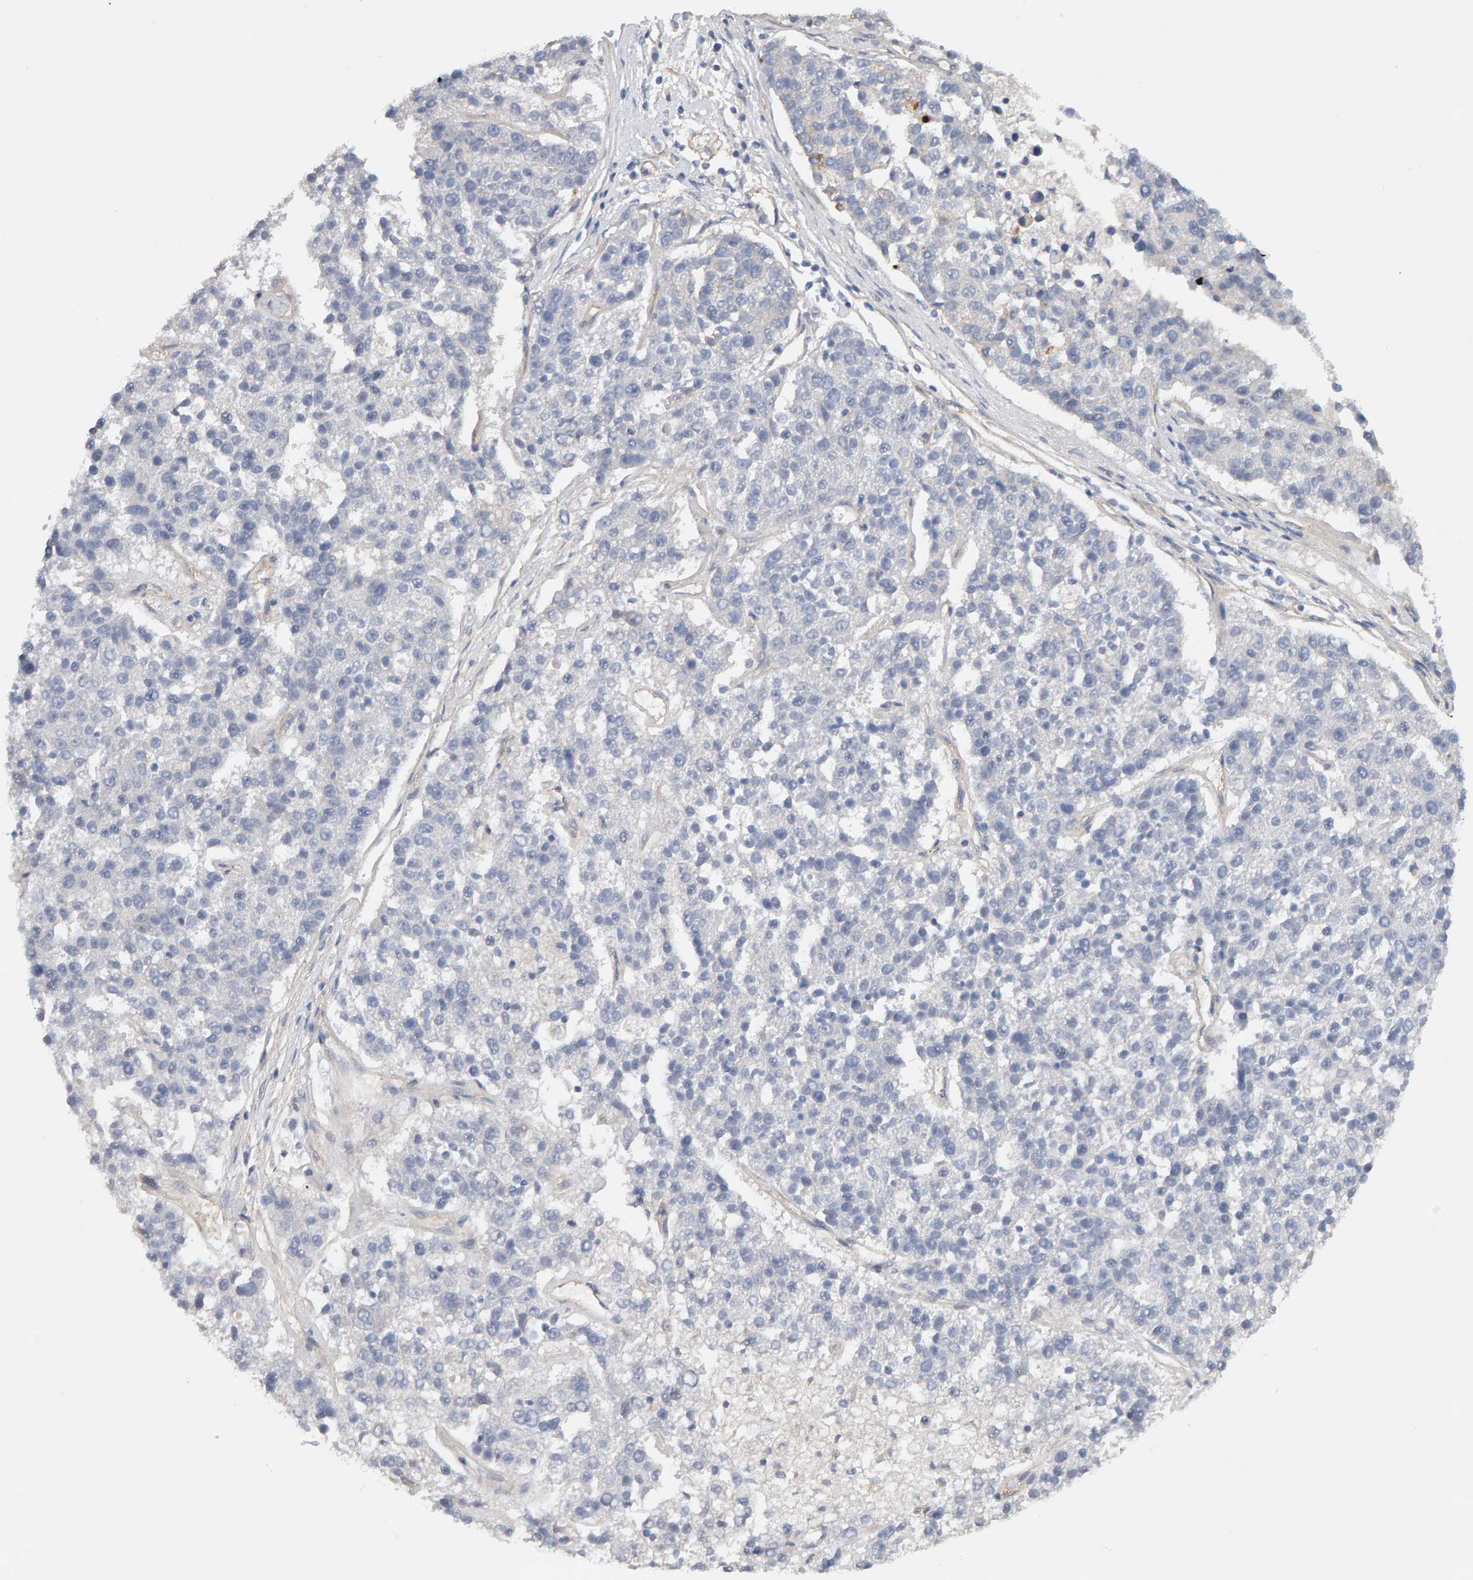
{"staining": {"intensity": "negative", "quantity": "none", "location": "none"}, "tissue": "pancreatic cancer", "cell_type": "Tumor cells", "image_type": "cancer", "snomed": [{"axis": "morphology", "description": "Adenocarcinoma, NOS"}, {"axis": "topography", "description": "Pancreas"}], "caption": "An immunohistochemistry image of pancreatic adenocarcinoma is shown. There is no staining in tumor cells of pancreatic adenocarcinoma.", "gene": "PPP1R16A", "patient": {"sex": "female", "age": 61}}